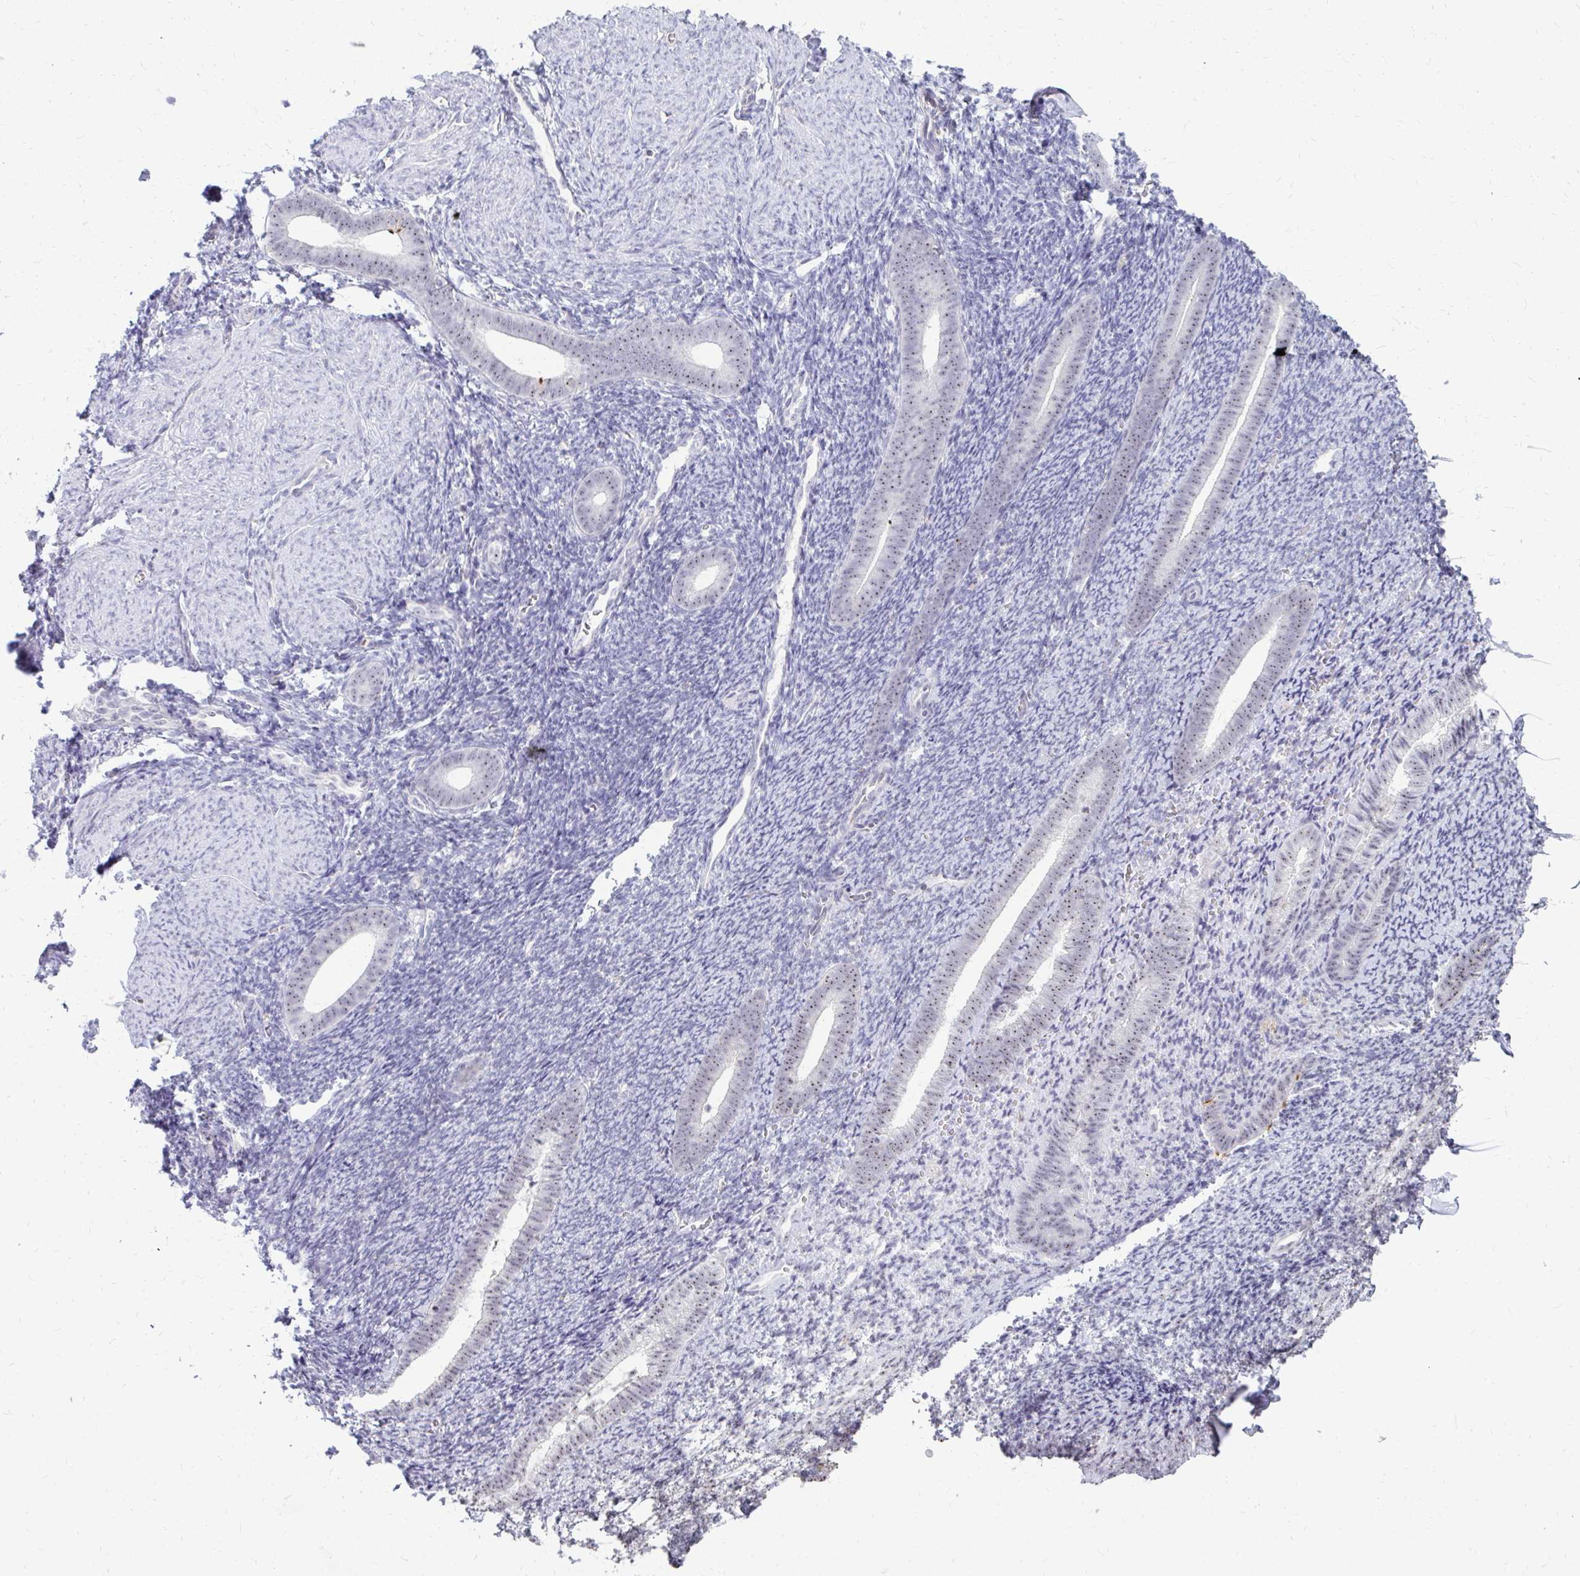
{"staining": {"intensity": "negative", "quantity": "none", "location": "none"}, "tissue": "endometrium", "cell_type": "Cells in endometrial stroma", "image_type": "normal", "snomed": [{"axis": "morphology", "description": "Normal tissue, NOS"}, {"axis": "topography", "description": "Endometrium"}], "caption": "The micrograph reveals no significant staining in cells in endometrial stroma of endometrium.", "gene": "FAM9A", "patient": {"sex": "female", "age": 39}}